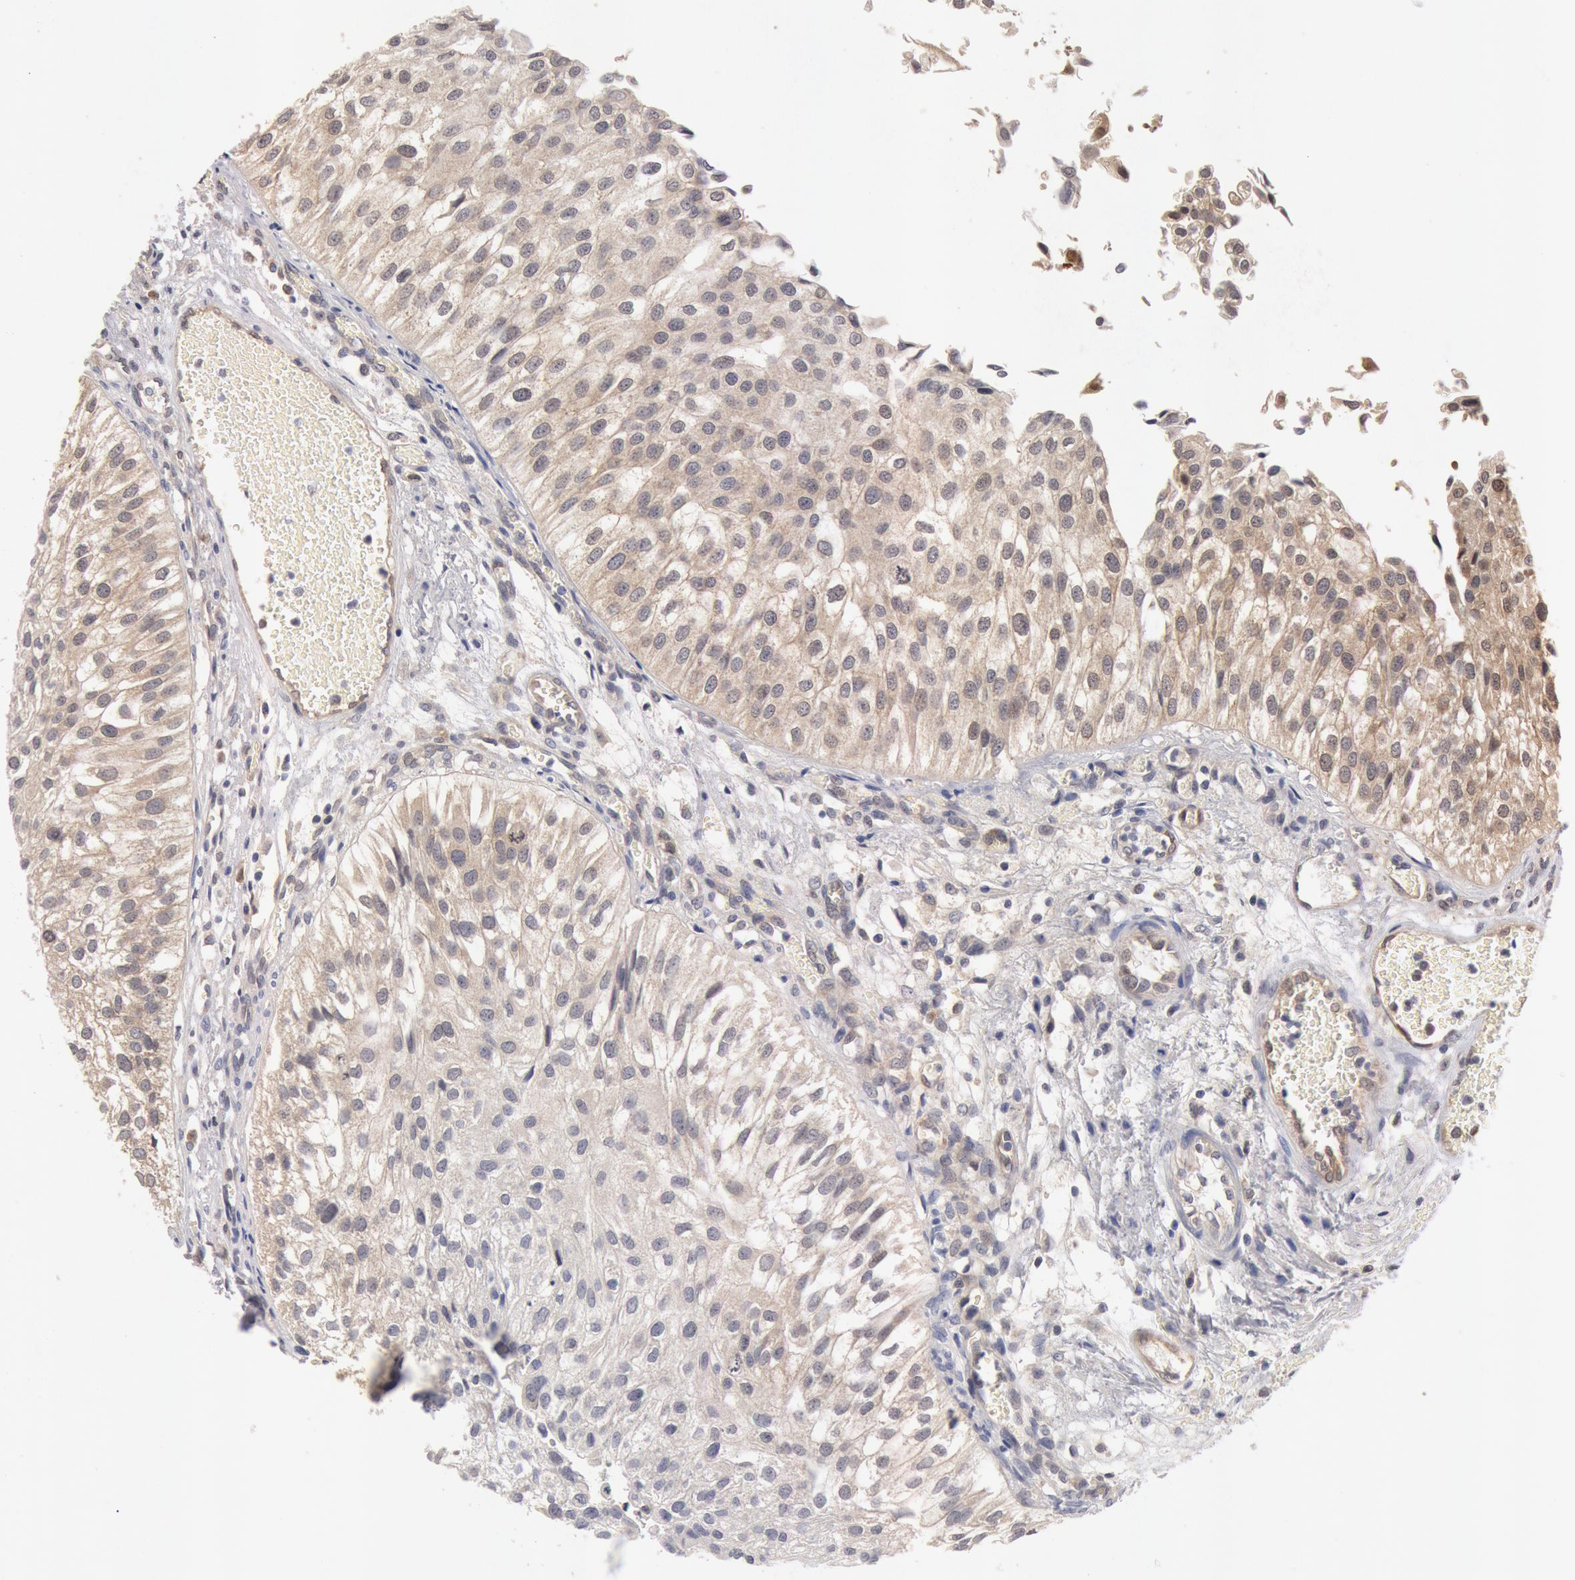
{"staining": {"intensity": "weak", "quantity": "<25%", "location": "cytoplasmic/membranous"}, "tissue": "urothelial cancer", "cell_type": "Tumor cells", "image_type": "cancer", "snomed": [{"axis": "morphology", "description": "Urothelial carcinoma, Low grade"}, {"axis": "topography", "description": "Urinary bladder"}], "caption": "Immunohistochemistry image of human urothelial cancer stained for a protein (brown), which displays no expression in tumor cells.", "gene": "DNAJA1", "patient": {"sex": "female", "age": 89}}